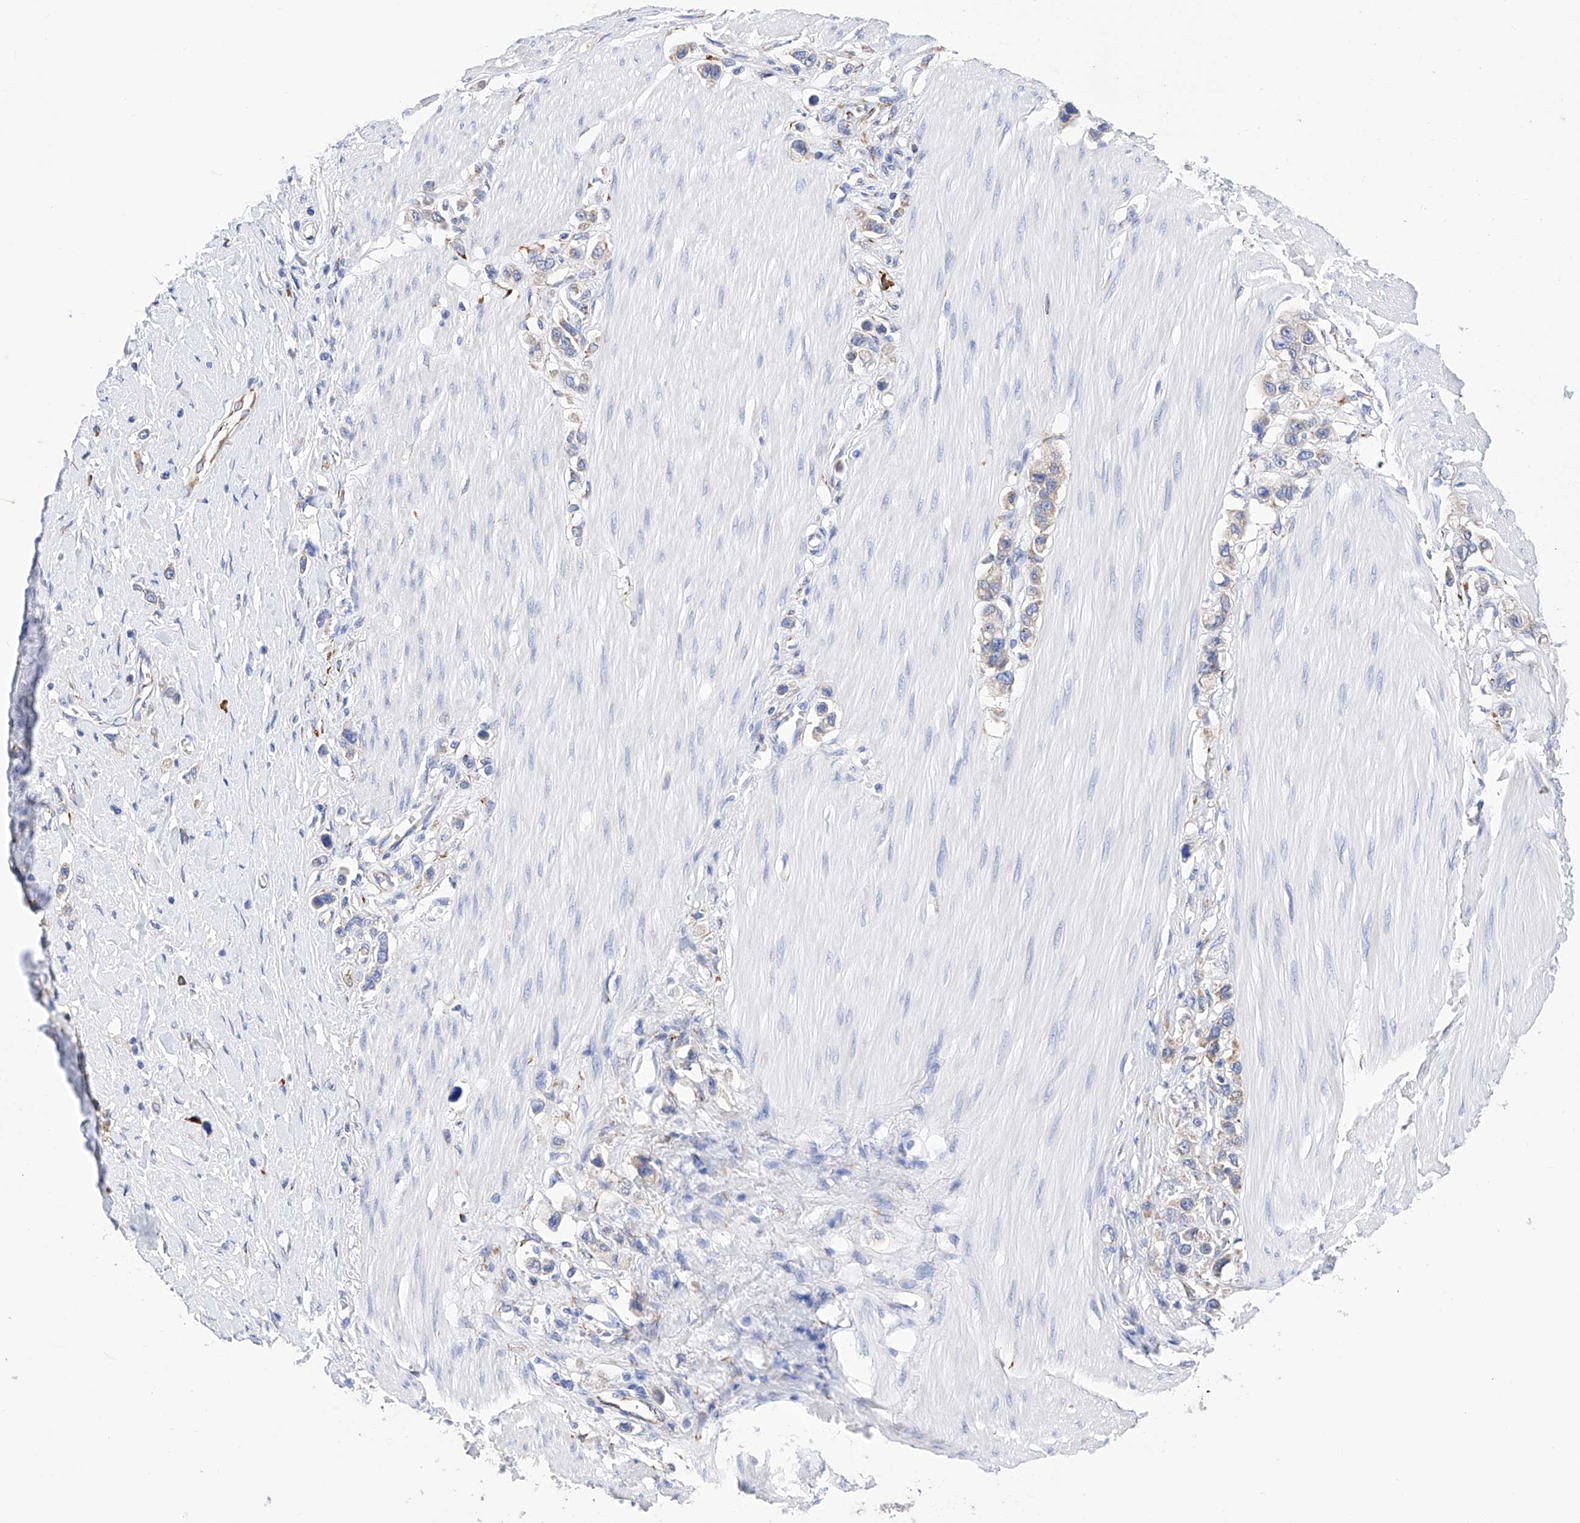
{"staining": {"intensity": "negative", "quantity": "none", "location": "none"}, "tissue": "stomach cancer", "cell_type": "Tumor cells", "image_type": "cancer", "snomed": [{"axis": "morphology", "description": "Adenocarcinoma, NOS"}, {"axis": "topography", "description": "Stomach"}], "caption": "An immunohistochemistry (IHC) micrograph of adenocarcinoma (stomach) is shown. There is no staining in tumor cells of adenocarcinoma (stomach).", "gene": "PDIA5", "patient": {"sex": "female", "age": 65}}